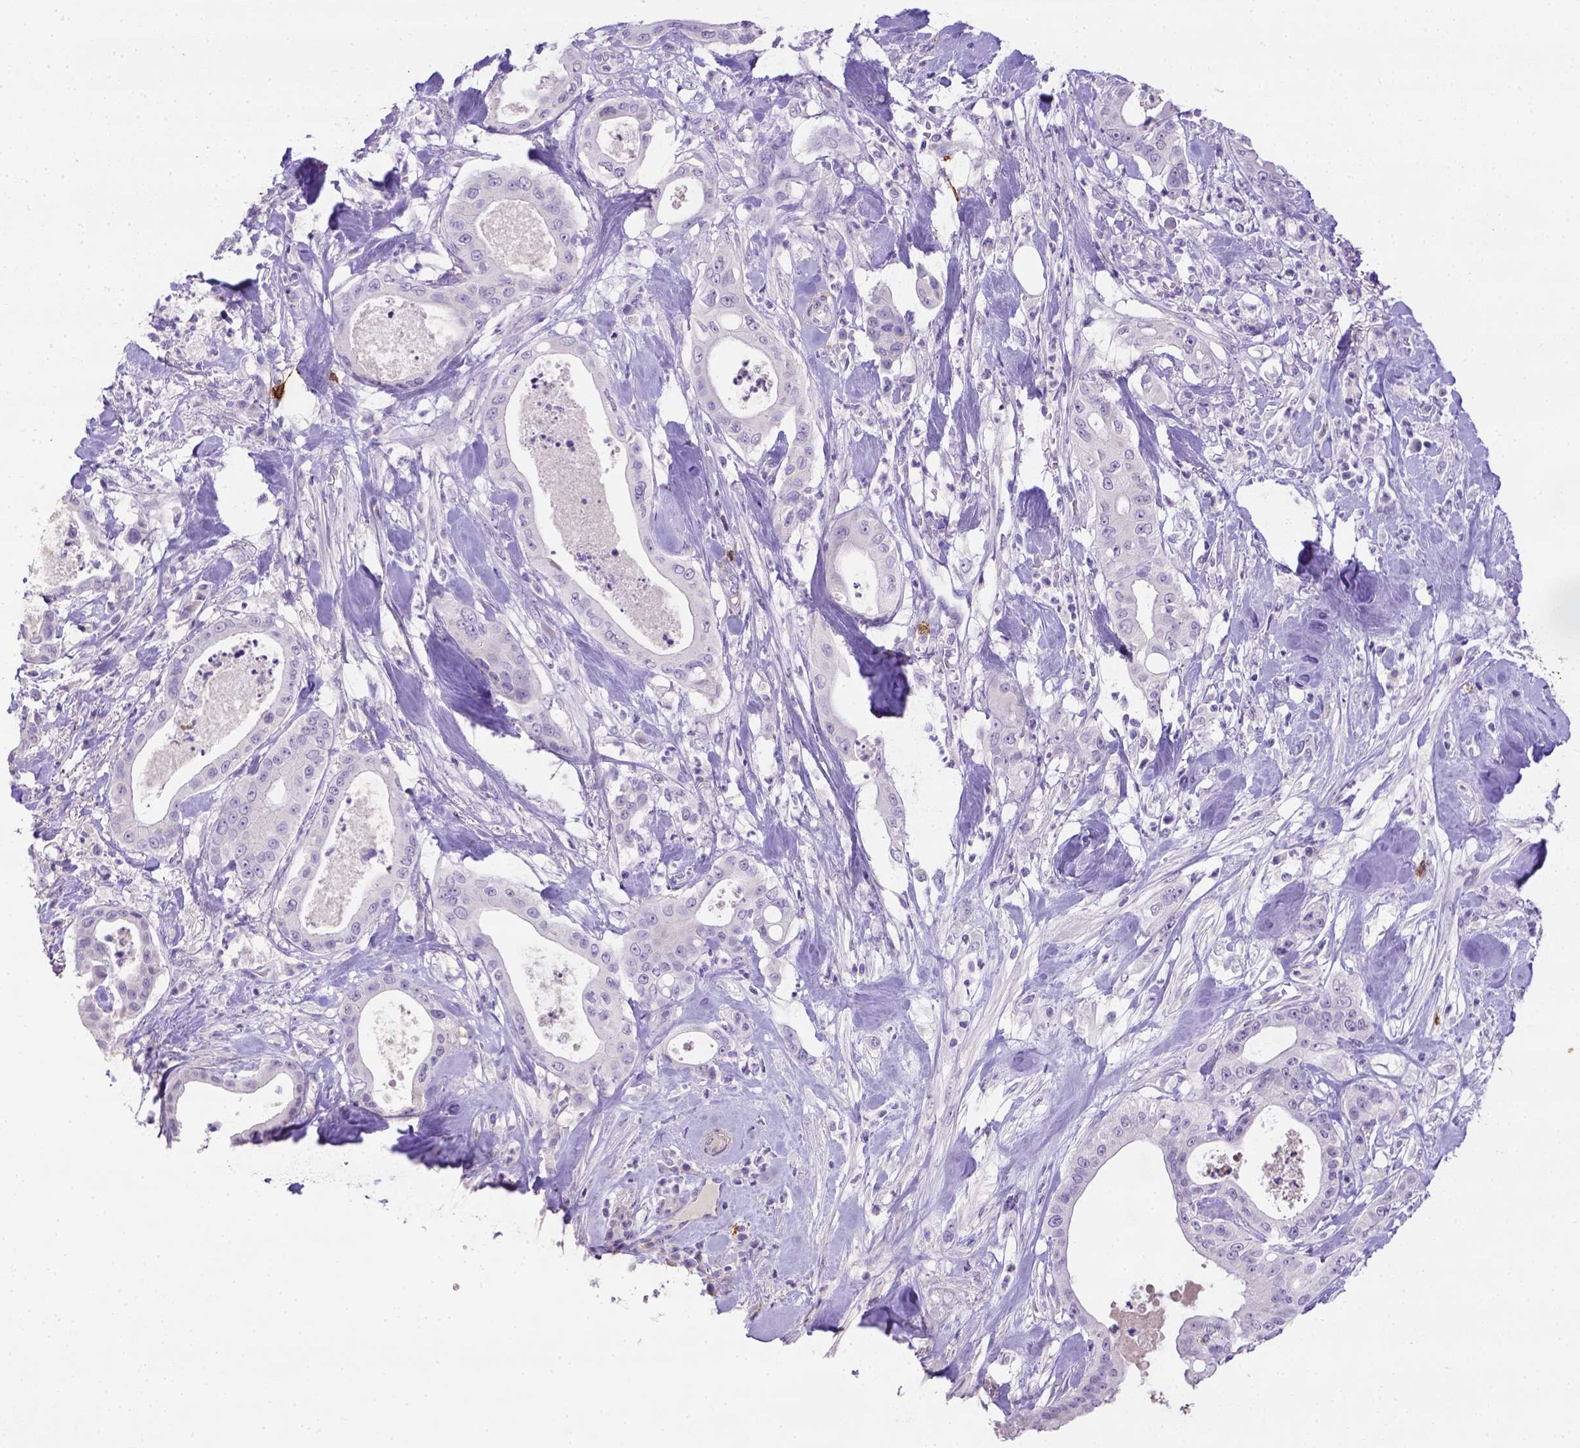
{"staining": {"intensity": "negative", "quantity": "none", "location": "none"}, "tissue": "pancreatic cancer", "cell_type": "Tumor cells", "image_type": "cancer", "snomed": [{"axis": "morphology", "description": "Adenocarcinoma, NOS"}, {"axis": "topography", "description": "Pancreas"}], "caption": "This image is of pancreatic adenocarcinoma stained with immunohistochemistry (IHC) to label a protein in brown with the nuclei are counter-stained blue. There is no positivity in tumor cells.", "gene": "B3GAT1", "patient": {"sex": "male", "age": 71}}